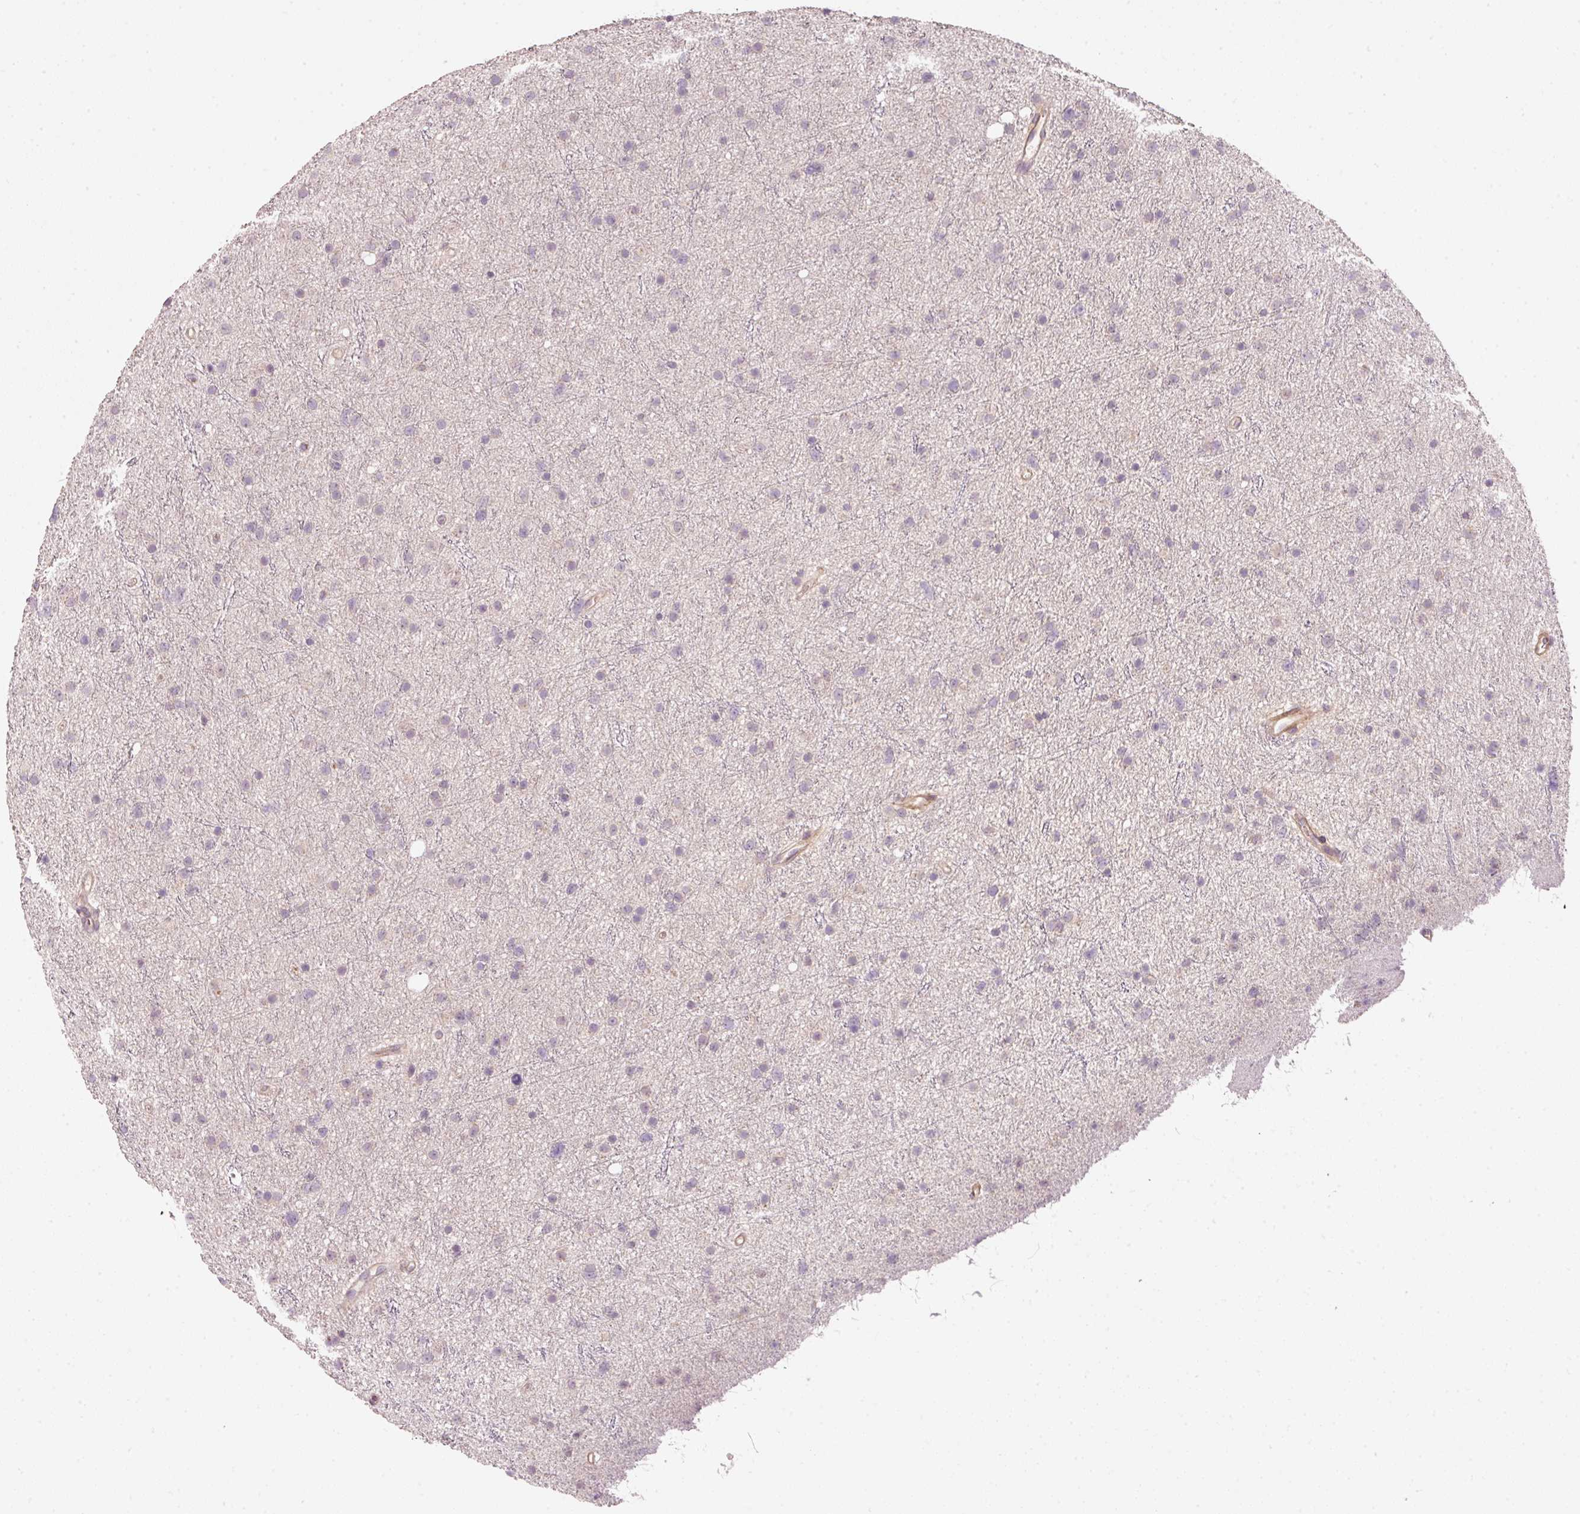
{"staining": {"intensity": "negative", "quantity": "none", "location": "none"}, "tissue": "glioma", "cell_type": "Tumor cells", "image_type": "cancer", "snomed": [{"axis": "morphology", "description": "Glioma, malignant, Low grade"}, {"axis": "topography", "description": "Cerebral cortex"}], "caption": "The micrograph displays no staining of tumor cells in malignant low-grade glioma.", "gene": "TIRAP", "patient": {"sex": "female", "age": 39}}